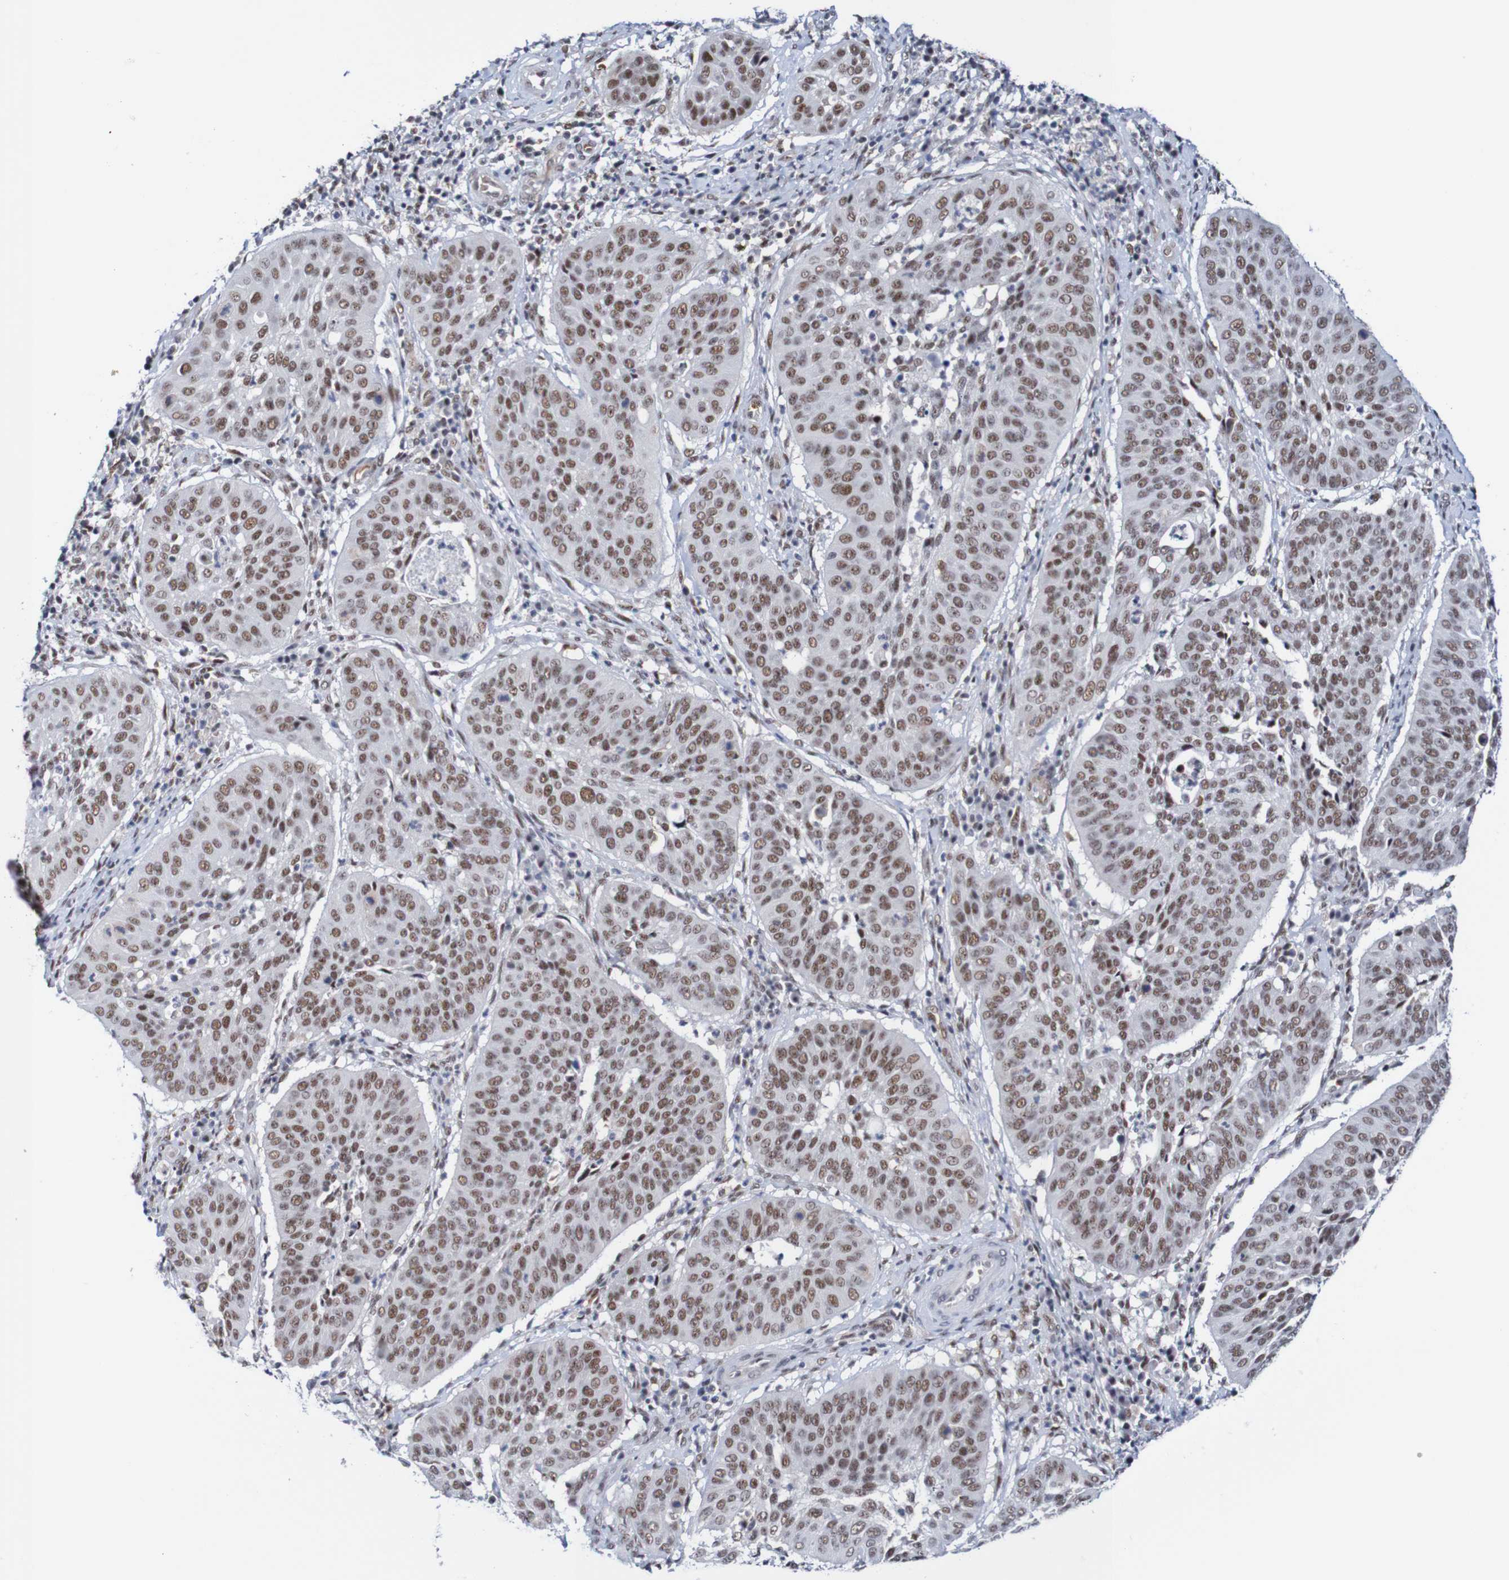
{"staining": {"intensity": "moderate", "quantity": ">75%", "location": "nuclear"}, "tissue": "cervical cancer", "cell_type": "Tumor cells", "image_type": "cancer", "snomed": [{"axis": "morphology", "description": "Normal tissue, NOS"}, {"axis": "morphology", "description": "Squamous cell carcinoma, NOS"}, {"axis": "topography", "description": "Cervix"}], "caption": "About >75% of tumor cells in cervical cancer (squamous cell carcinoma) demonstrate moderate nuclear protein expression as visualized by brown immunohistochemical staining.", "gene": "CDC5L", "patient": {"sex": "female", "age": 39}}